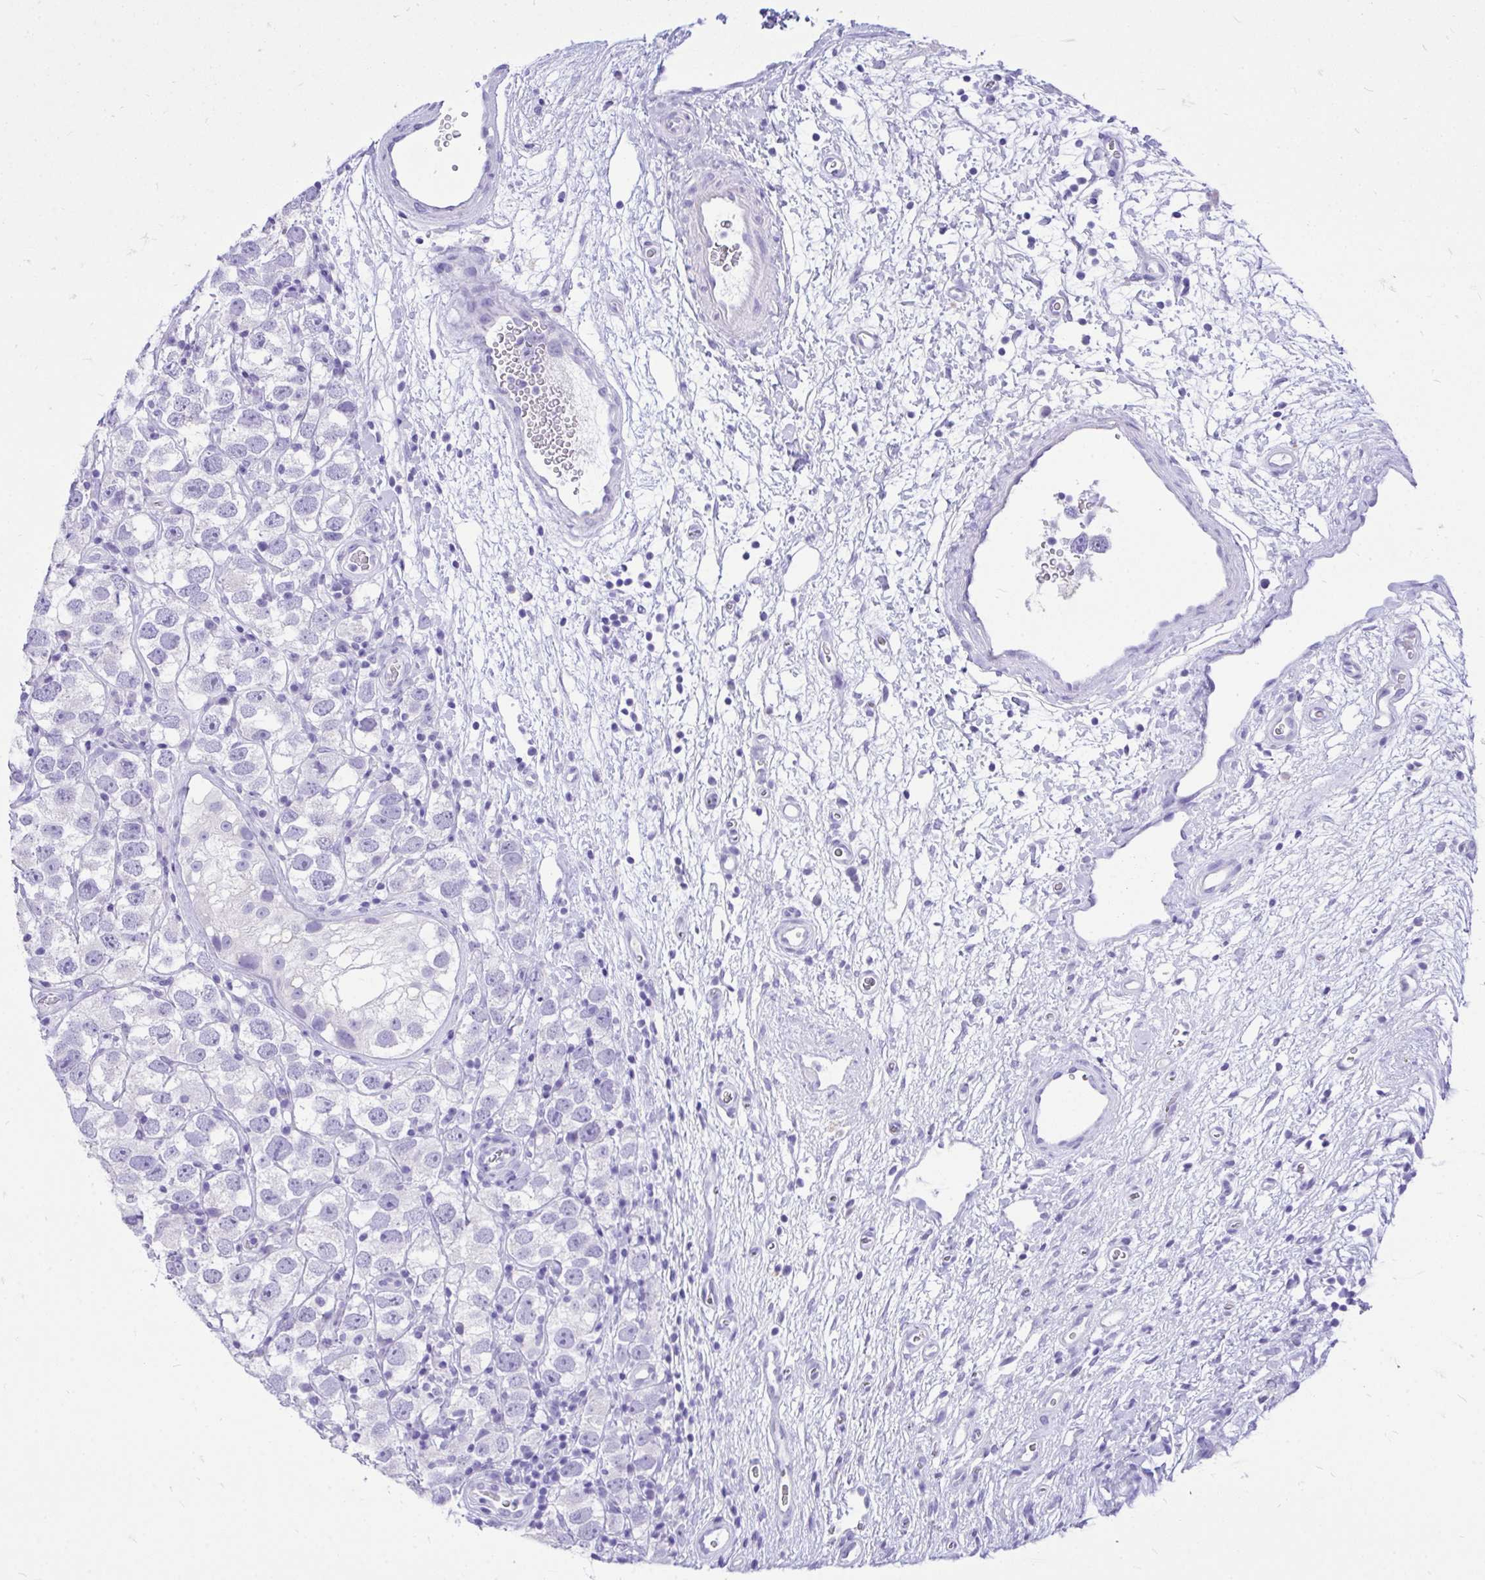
{"staining": {"intensity": "negative", "quantity": "none", "location": "none"}, "tissue": "testis cancer", "cell_type": "Tumor cells", "image_type": "cancer", "snomed": [{"axis": "morphology", "description": "Seminoma, NOS"}, {"axis": "topography", "description": "Testis"}], "caption": "The micrograph demonstrates no staining of tumor cells in testis cancer (seminoma). The staining is performed using DAB (3,3'-diaminobenzidine) brown chromogen with nuclei counter-stained in using hematoxylin.", "gene": "MON1A", "patient": {"sex": "male", "age": 26}}